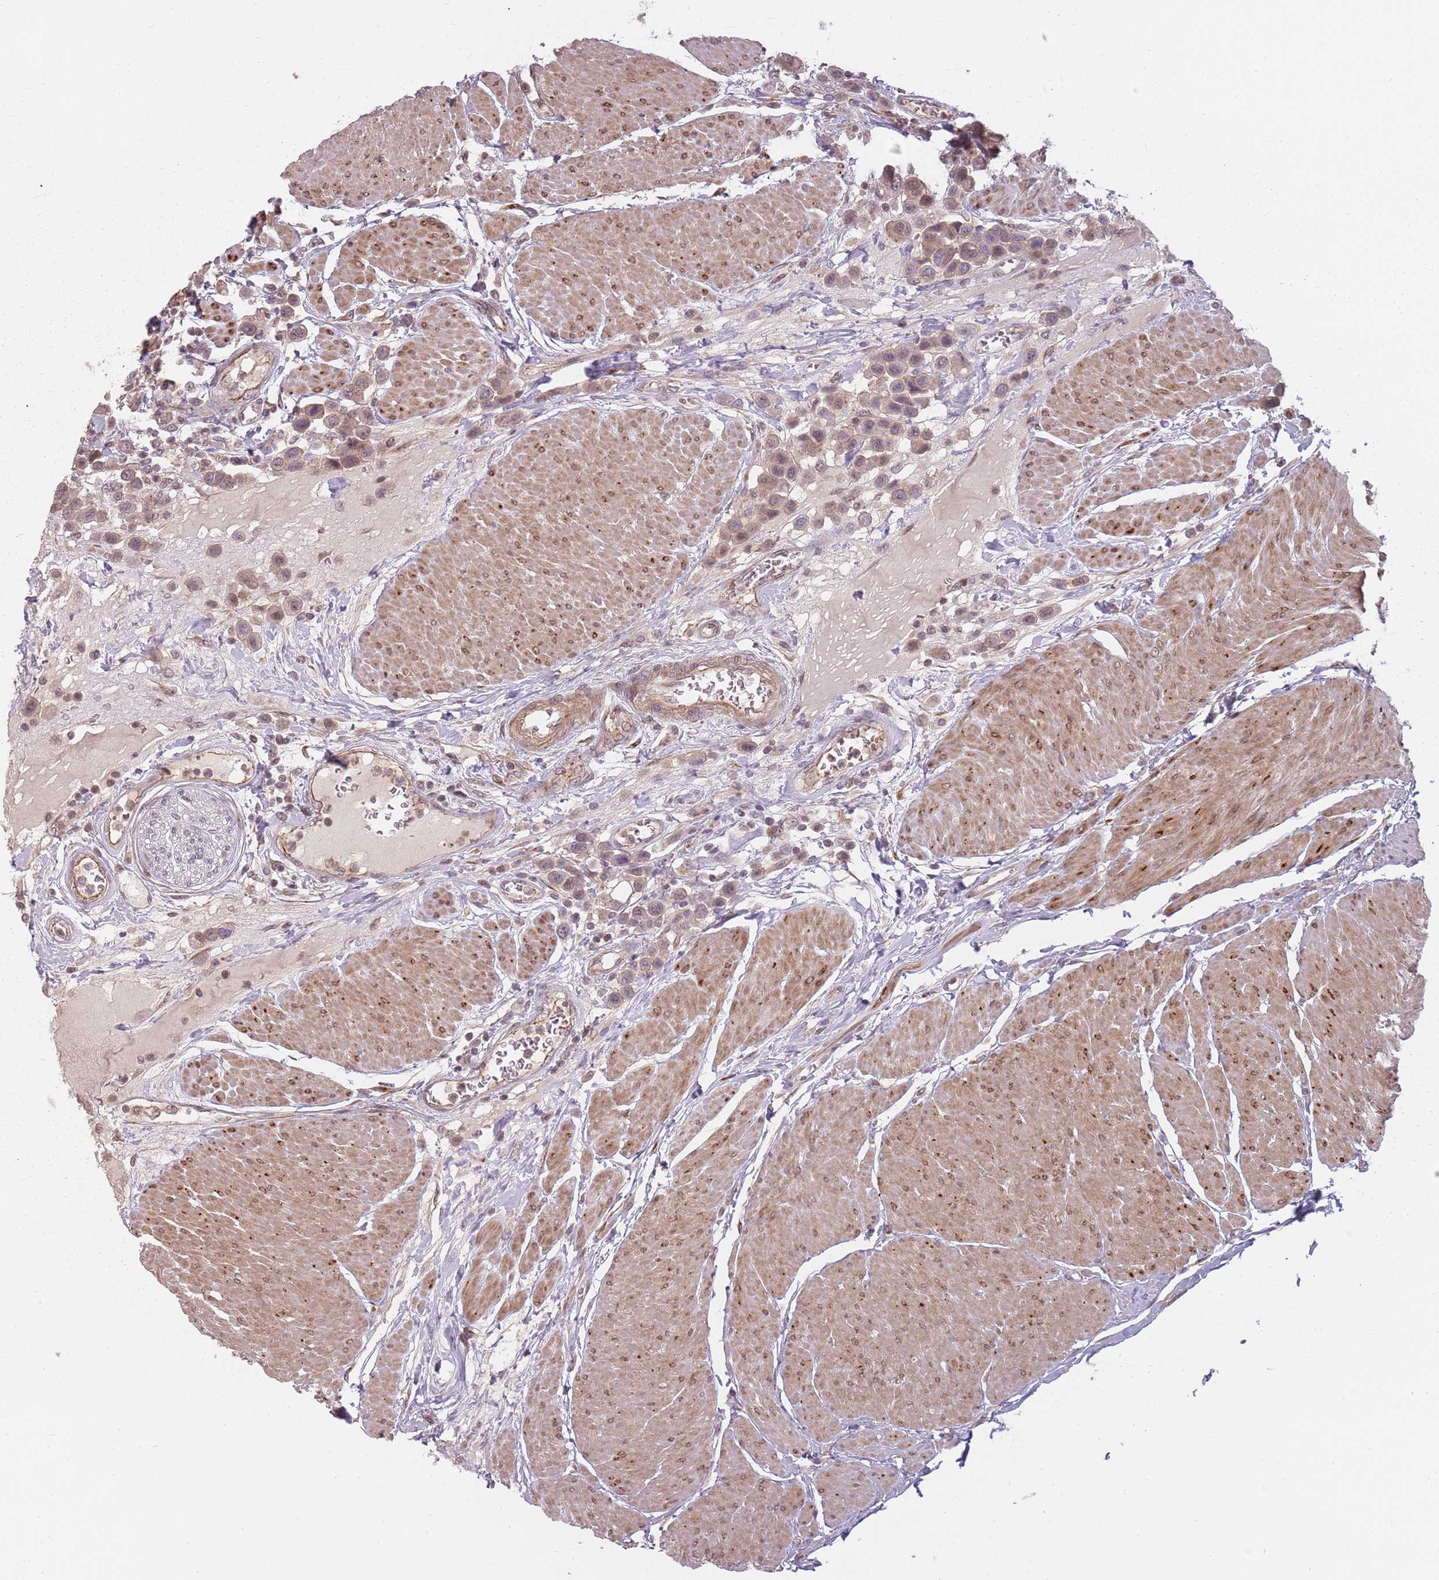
{"staining": {"intensity": "weak", "quantity": "25%-75%", "location": "cytoplasmic/membranous"}, "tissue": "urothelial cancer", "cell_type": "Tumor cells", "image_type": "cancer", "snomed": [{"axis": "morphology", "description": "Urothelial carcinoma, High grade"}, {"axis": "topography", "description": "Urinary bladder"}], "caption": "This is an image of immunohistochemistry (IHC) staining of urothelial cancer, which shows weak staining in the cytoplasmic/membranous of tumor cells.", "gene": "PPP1R14C", "patient": {"sex": "male", "age": 50}}